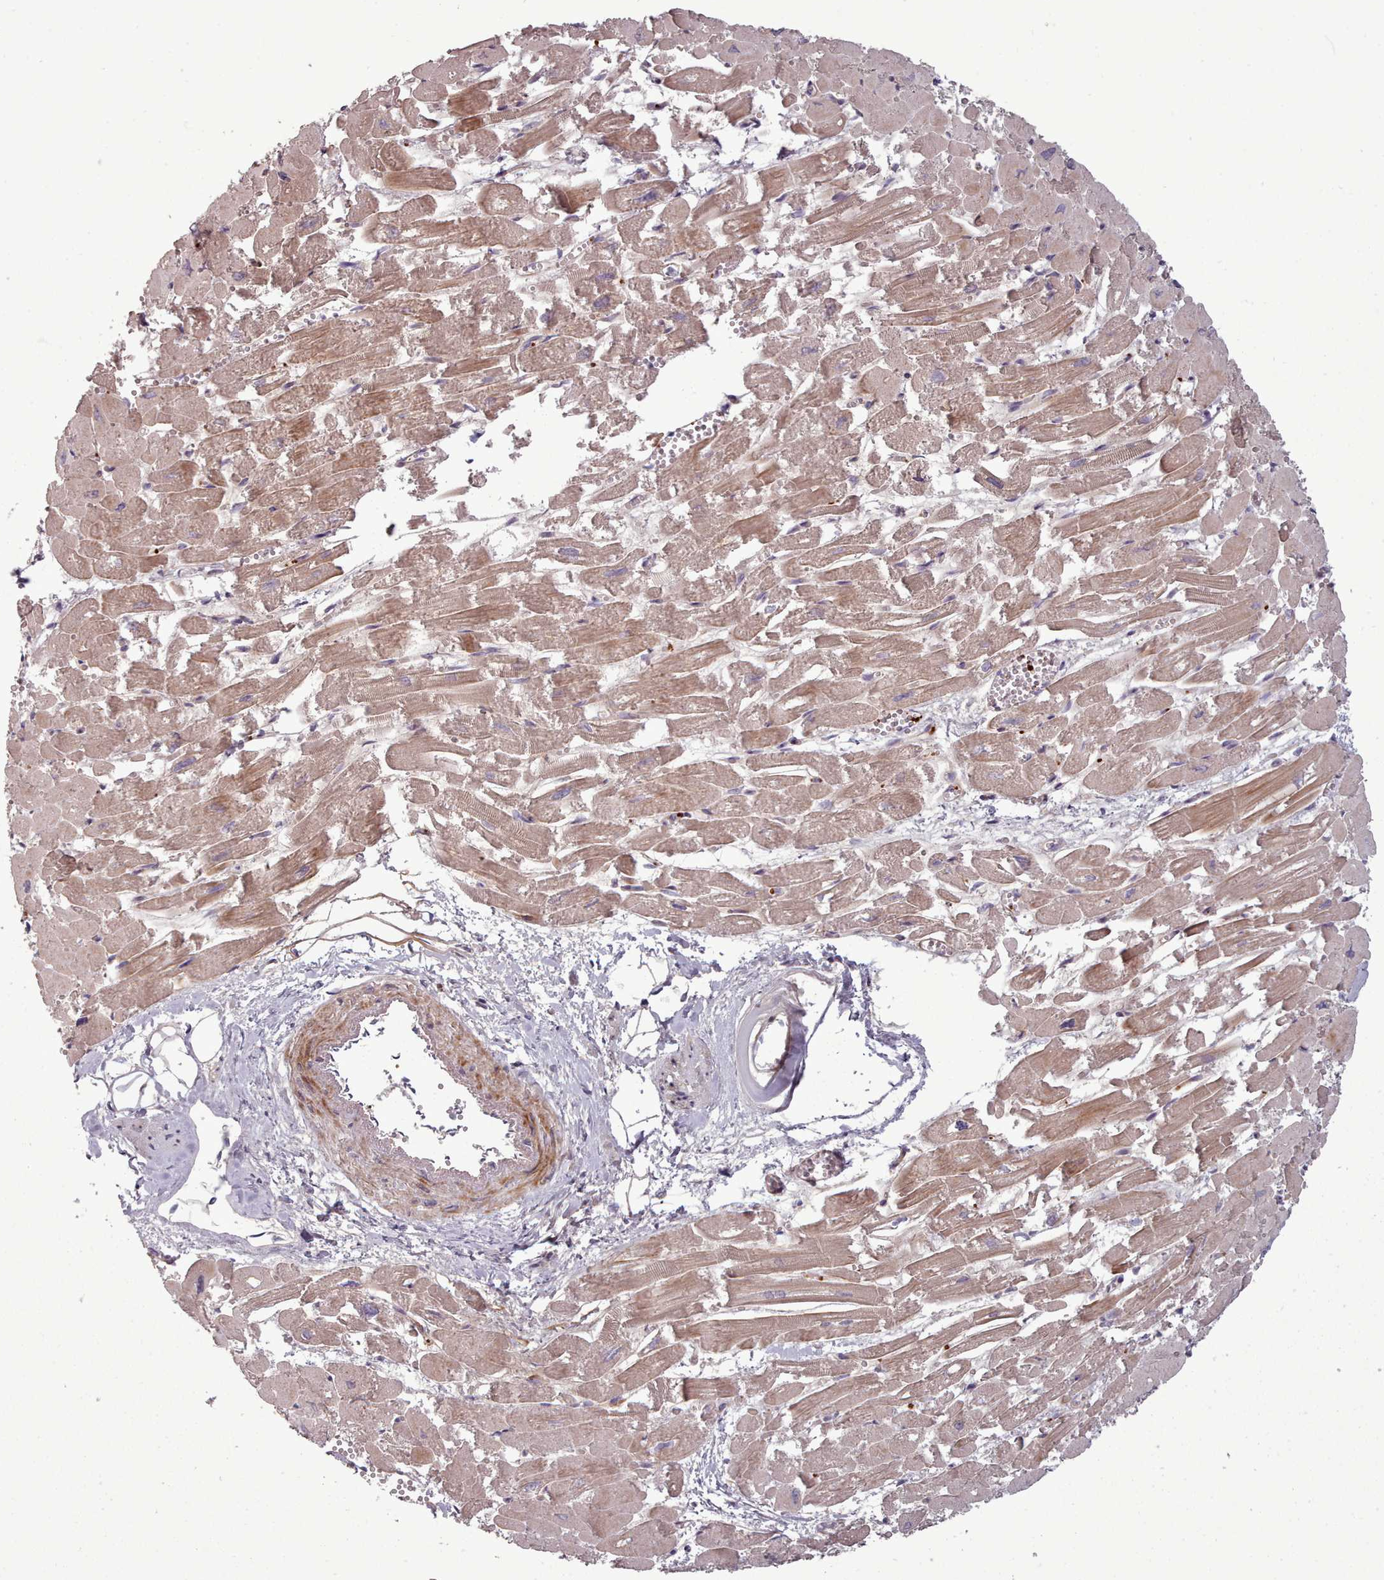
{"staining": {"intensity": "strong", "quantity": "25%-75%", "location": "cytoplasmic/membranous"}, "tissue": "heart muscle", "cell_type": "Cardiomyocytes", "image_type": "normal", "snomed": [{"axis": "morphology", "description": "Normal tissue, NOS"}, {"axis": "topography", "description": "Heart"}], "caption": "Protein expression analysis of normal human heart muscle reveals strong cytoplasmic/membranous staining in approximately 25%-75% of cardiomyocytes. Using DAB (3,3'-diaminobenzidine) (brown) and hematoxylin (blue) stains, captured at high magnification using brightfield microscopy.", "gene": "LEFTY1", "patient": {"sex": "male", "age": 54}}